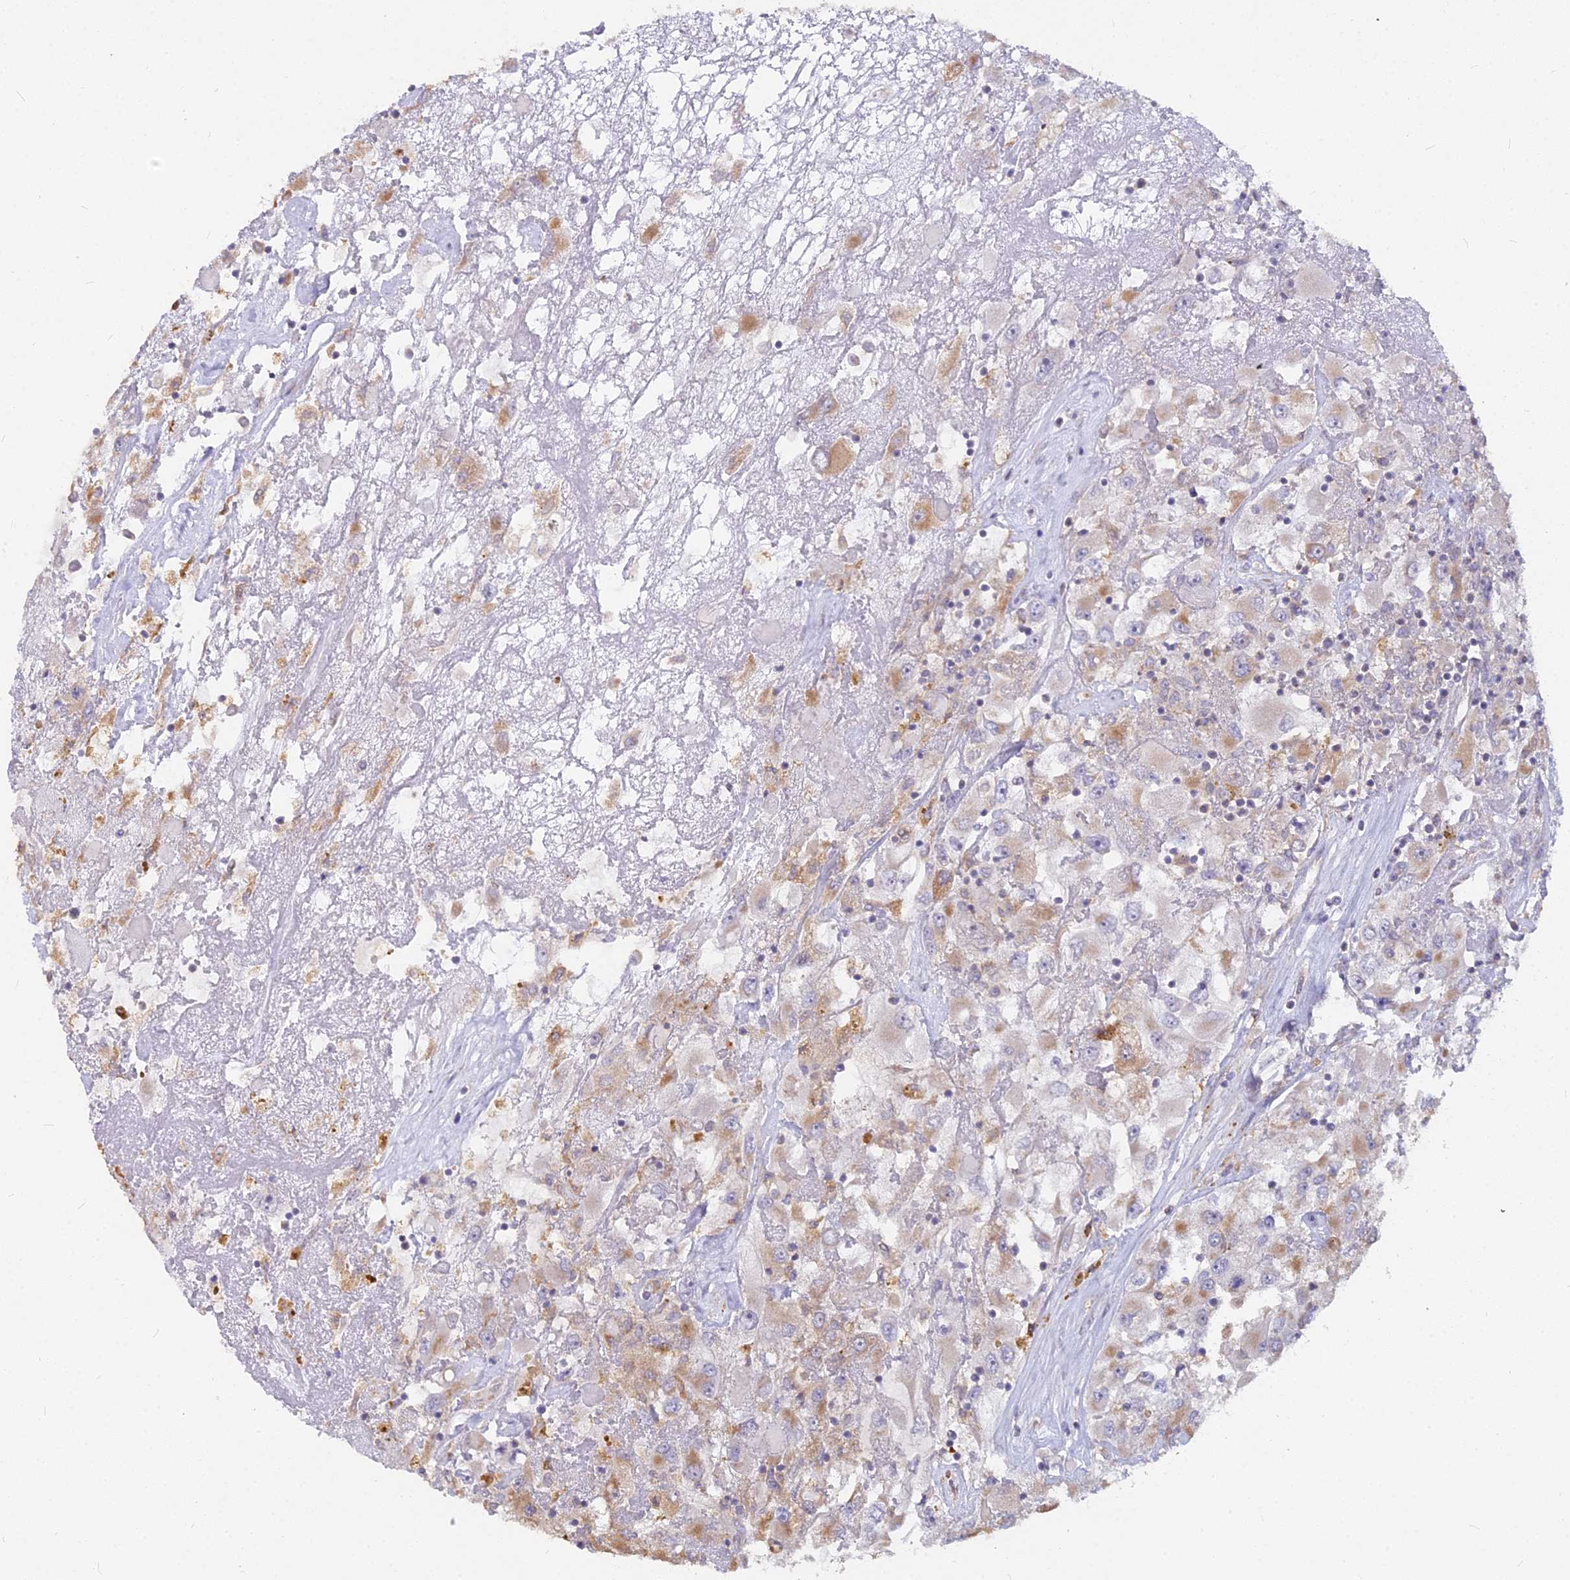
{"staining": {"intensity": "moderate", "quantity": "<25%", "location": "cytoplasmic/membranous"}, "tissue": "renal cancer", "cell_type": "Tumor cells", "image_type": "cancer", "snomed": [{"axis": "morphology", "description": "Adenocarcinoma, NOS"}, {"axis": "topography", "description": "Kidney"}], "caption": "Renal cancer (adenocarcinoma) was stained to show a protein in brown. There is low levels of moderate cytoplasmic/membranous staining in approximately <25% of tumor cells.", "gene": "MICU2", "patient": {"sex": "female", "age": 52}}